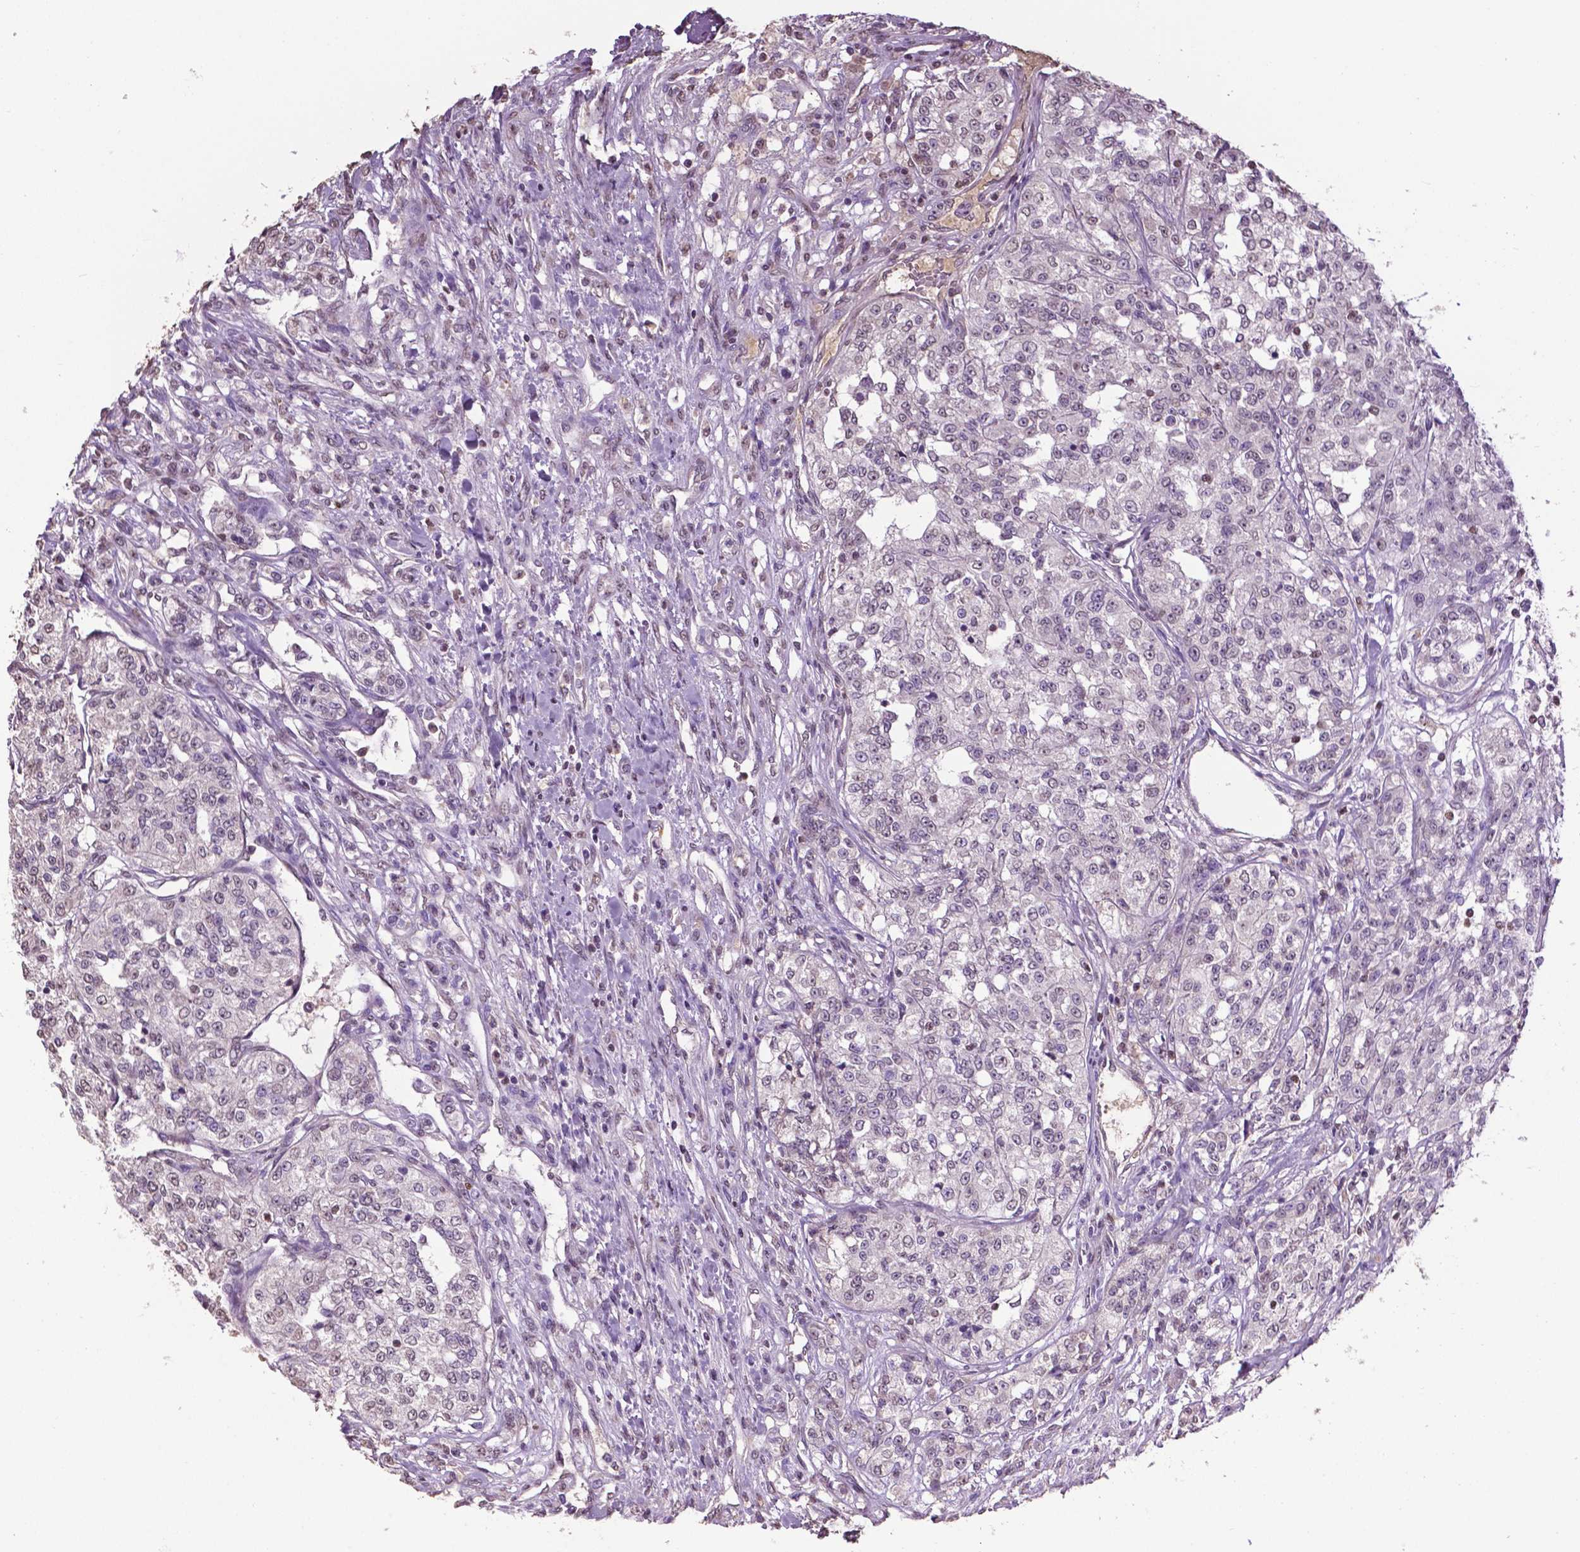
{"staining": {"intensity": "negative", "quantity": "none", "location": "none"}, "tissue": "renal cancer", "cell_type": "Tumor cells", "image_type": "cancer", "snomed": [{"axis": "morphology", "description": "Adenocarcinoma, NOS"}, {"axis": "topography", "description": "Kidney"}], "caption": "Photomicrograph shows no significant protein positivity in tumor cells of adenocarcinoma (renal).", "gene": "RUNX3", "patient": {"sex": "female", "age": 63}}